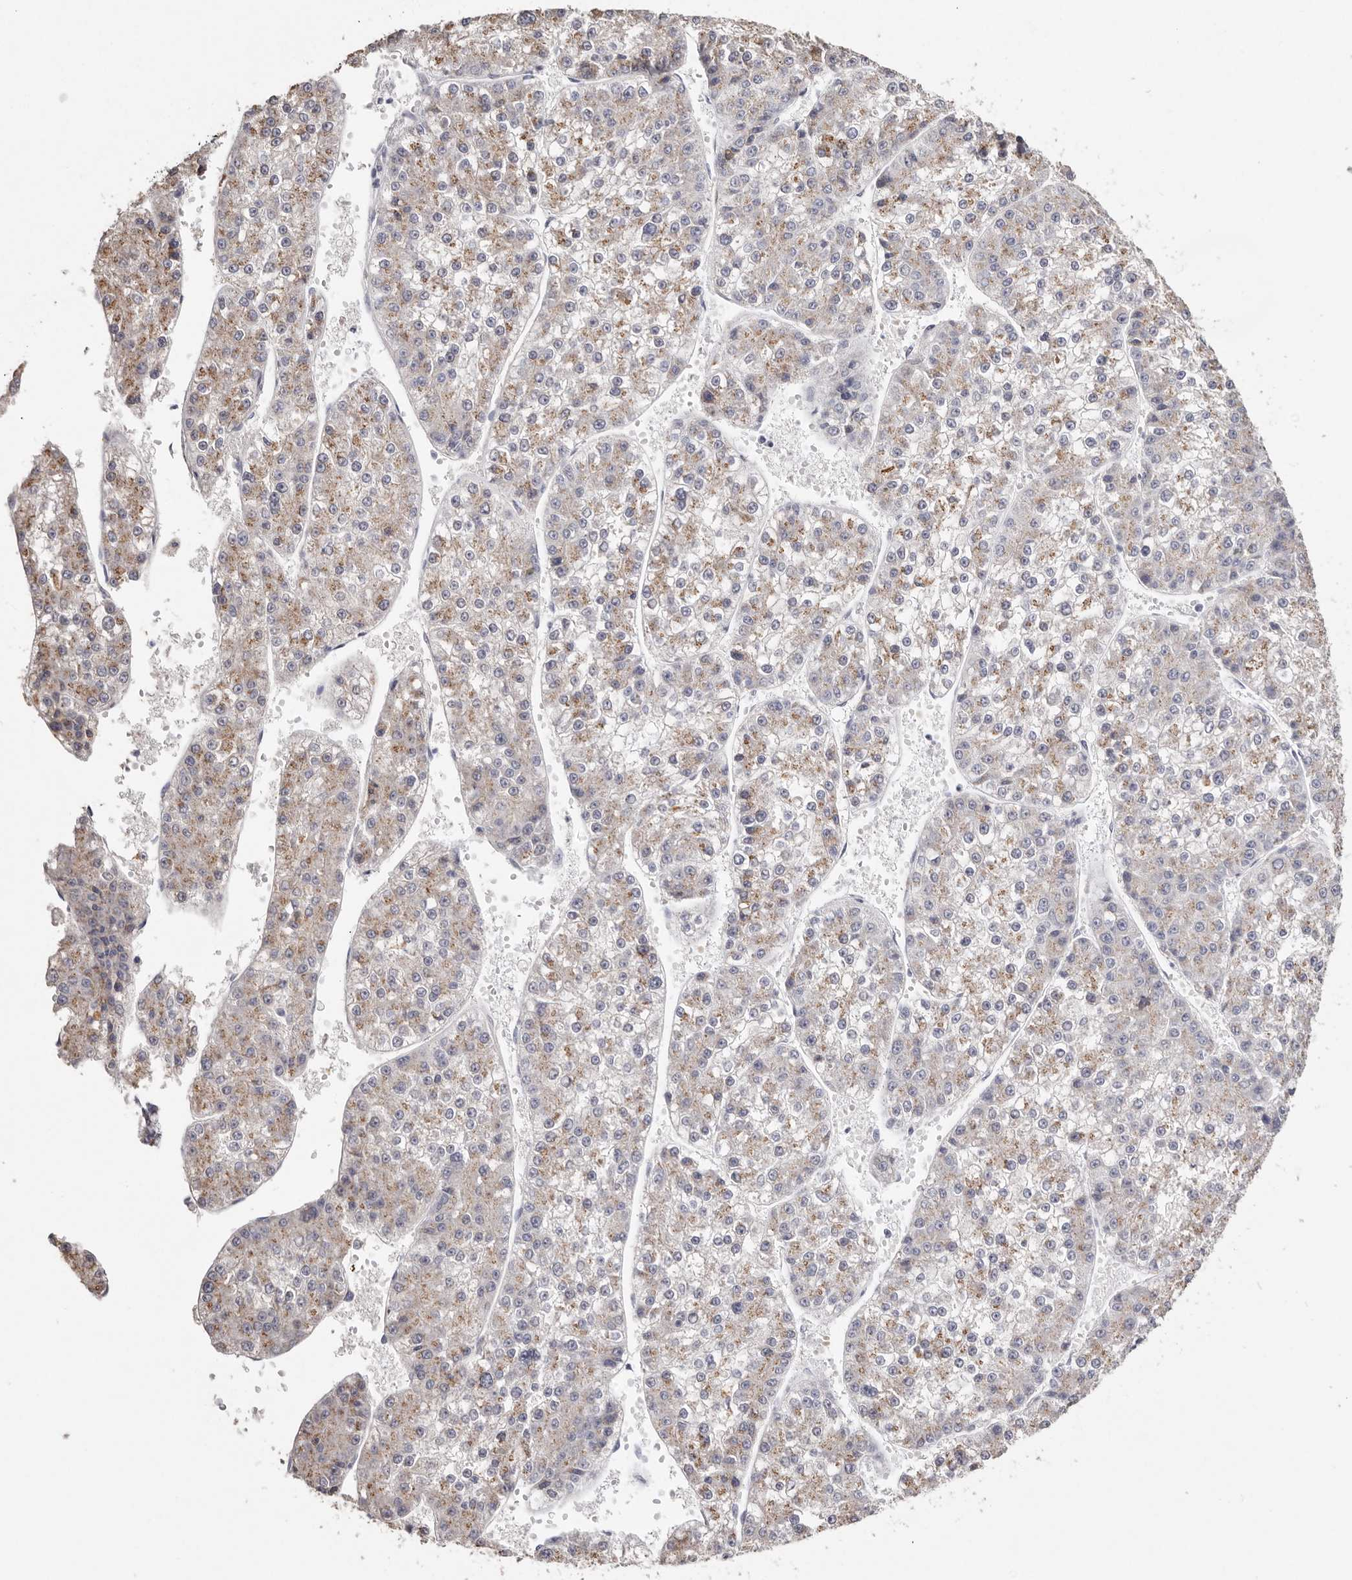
{"staining": {"intensity": "moderate", "quantity": ">75%", "location": "cytoplasmic/membranous"}, "tissue": "liver cancer", "cell_type": "Tumor cells", "image_type": "cancer", "snomed": [{"axis": "morphology", "description": "Carcinoma, Hepatocellular, NOS"}, {"axis": "topography", "description": "Liver"}], "caption": "Hepatocellular carcinoma (liver) was stained to show a protein in brown. There is medium levels of moderate cytoplasmic/membranous positivity in about >75% of tumor cells. Immunohistochemistry (ihc) stains the protein in brown and the nuclei are stained blue.", "gene": "LGALS7B", "patient": {"sex": "female", "age": 73}}